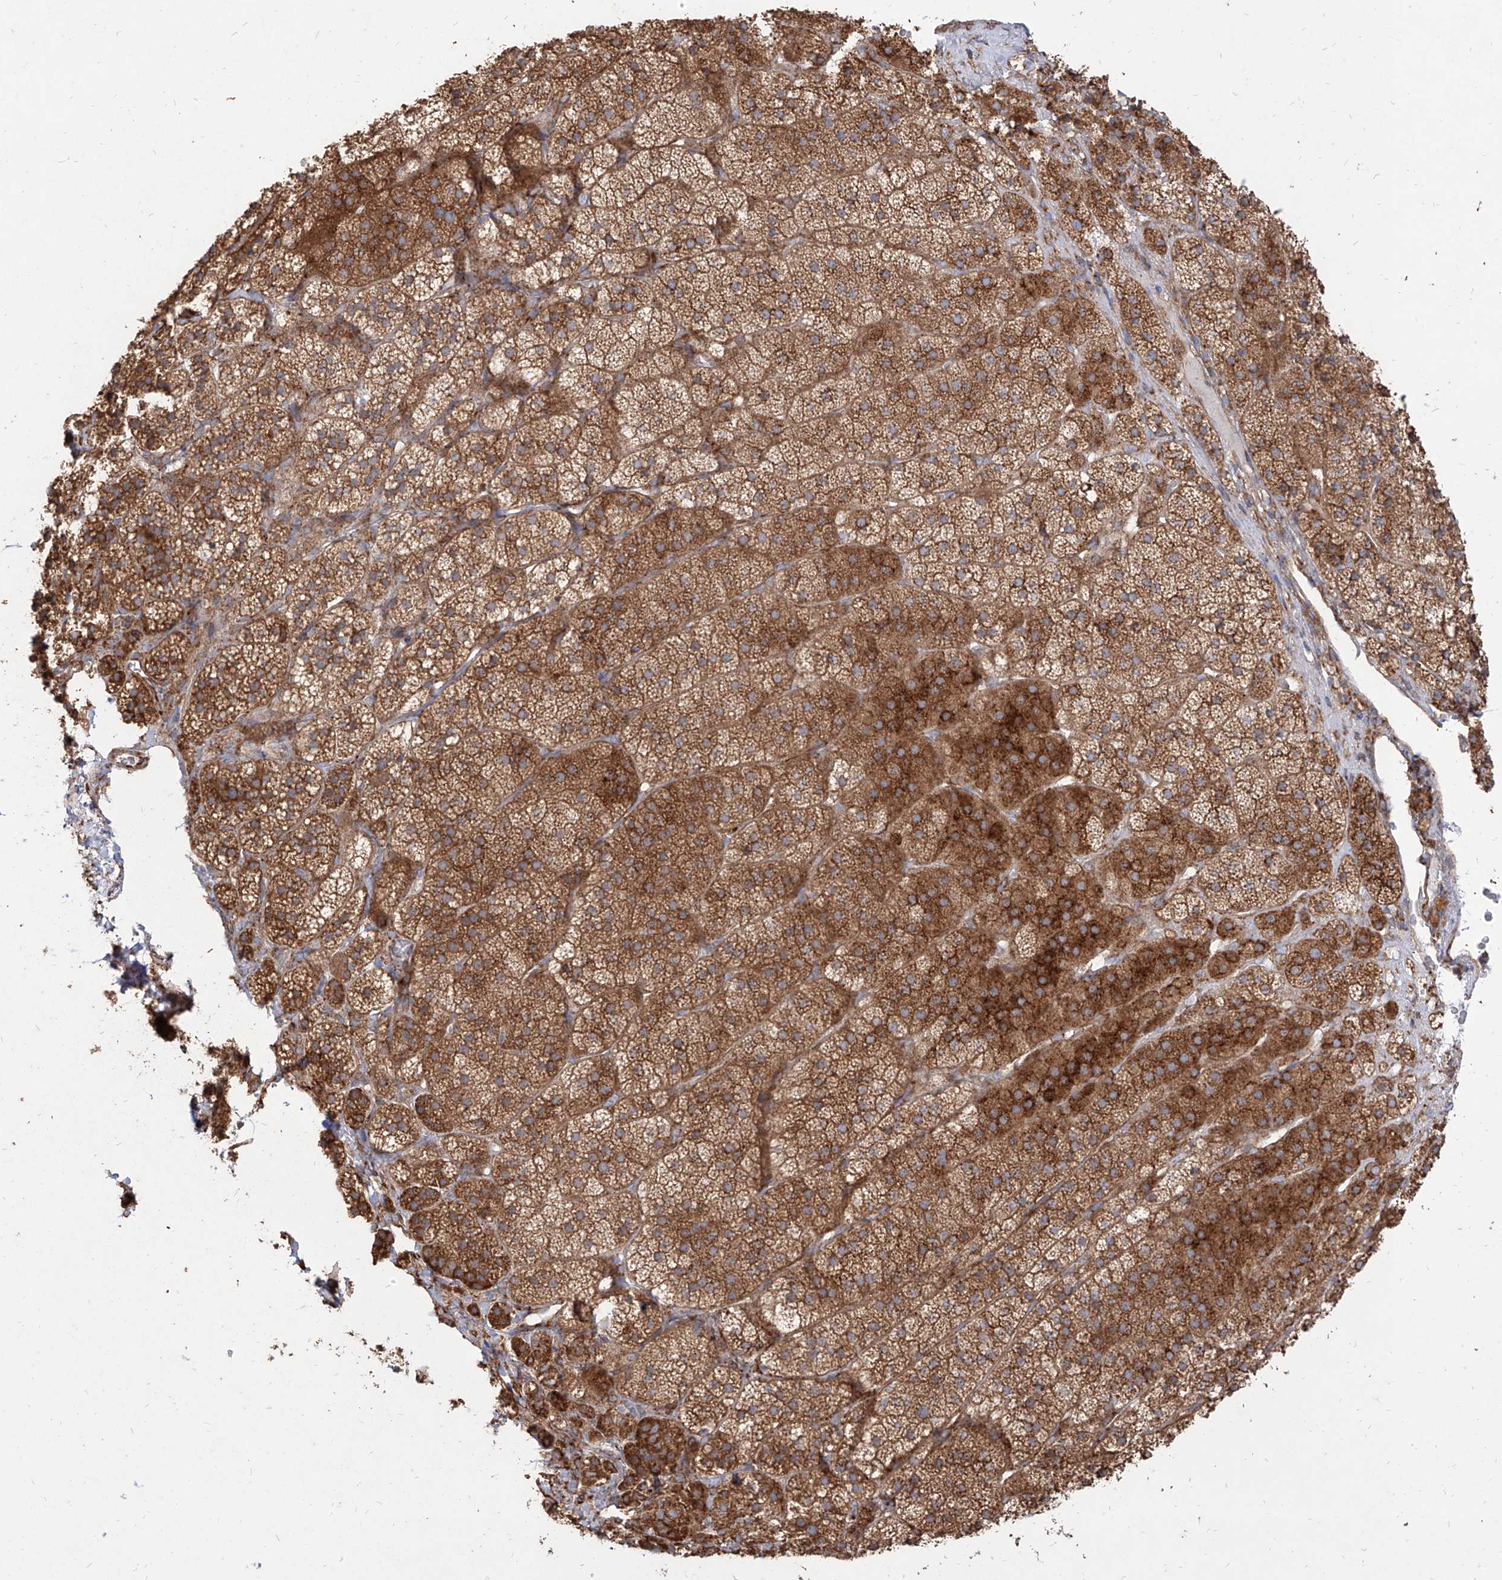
{"staining": {"intensity": "strong", "quantity": ">75%", "location": "cytoplasmic/membranous"}, "tissue": "adrenal gland", "cell_type": "Glandular cells", "image_type": "normal", "snomed": [{"axis": "morphology", "description": "Normal tissue, NOS"}, {"axis": "topography", "description": "Adrenal gland"}], "caption": "The image exhibits staining of benign adrenal gland, revealing strong cytoplasmic/membranous protein expression (brown color) within glandular cells. The protein is shown in brown color, while the nuclei are stained blue.", "gene": "RPS25", "patient": {"sex": "female", "age": 44}}